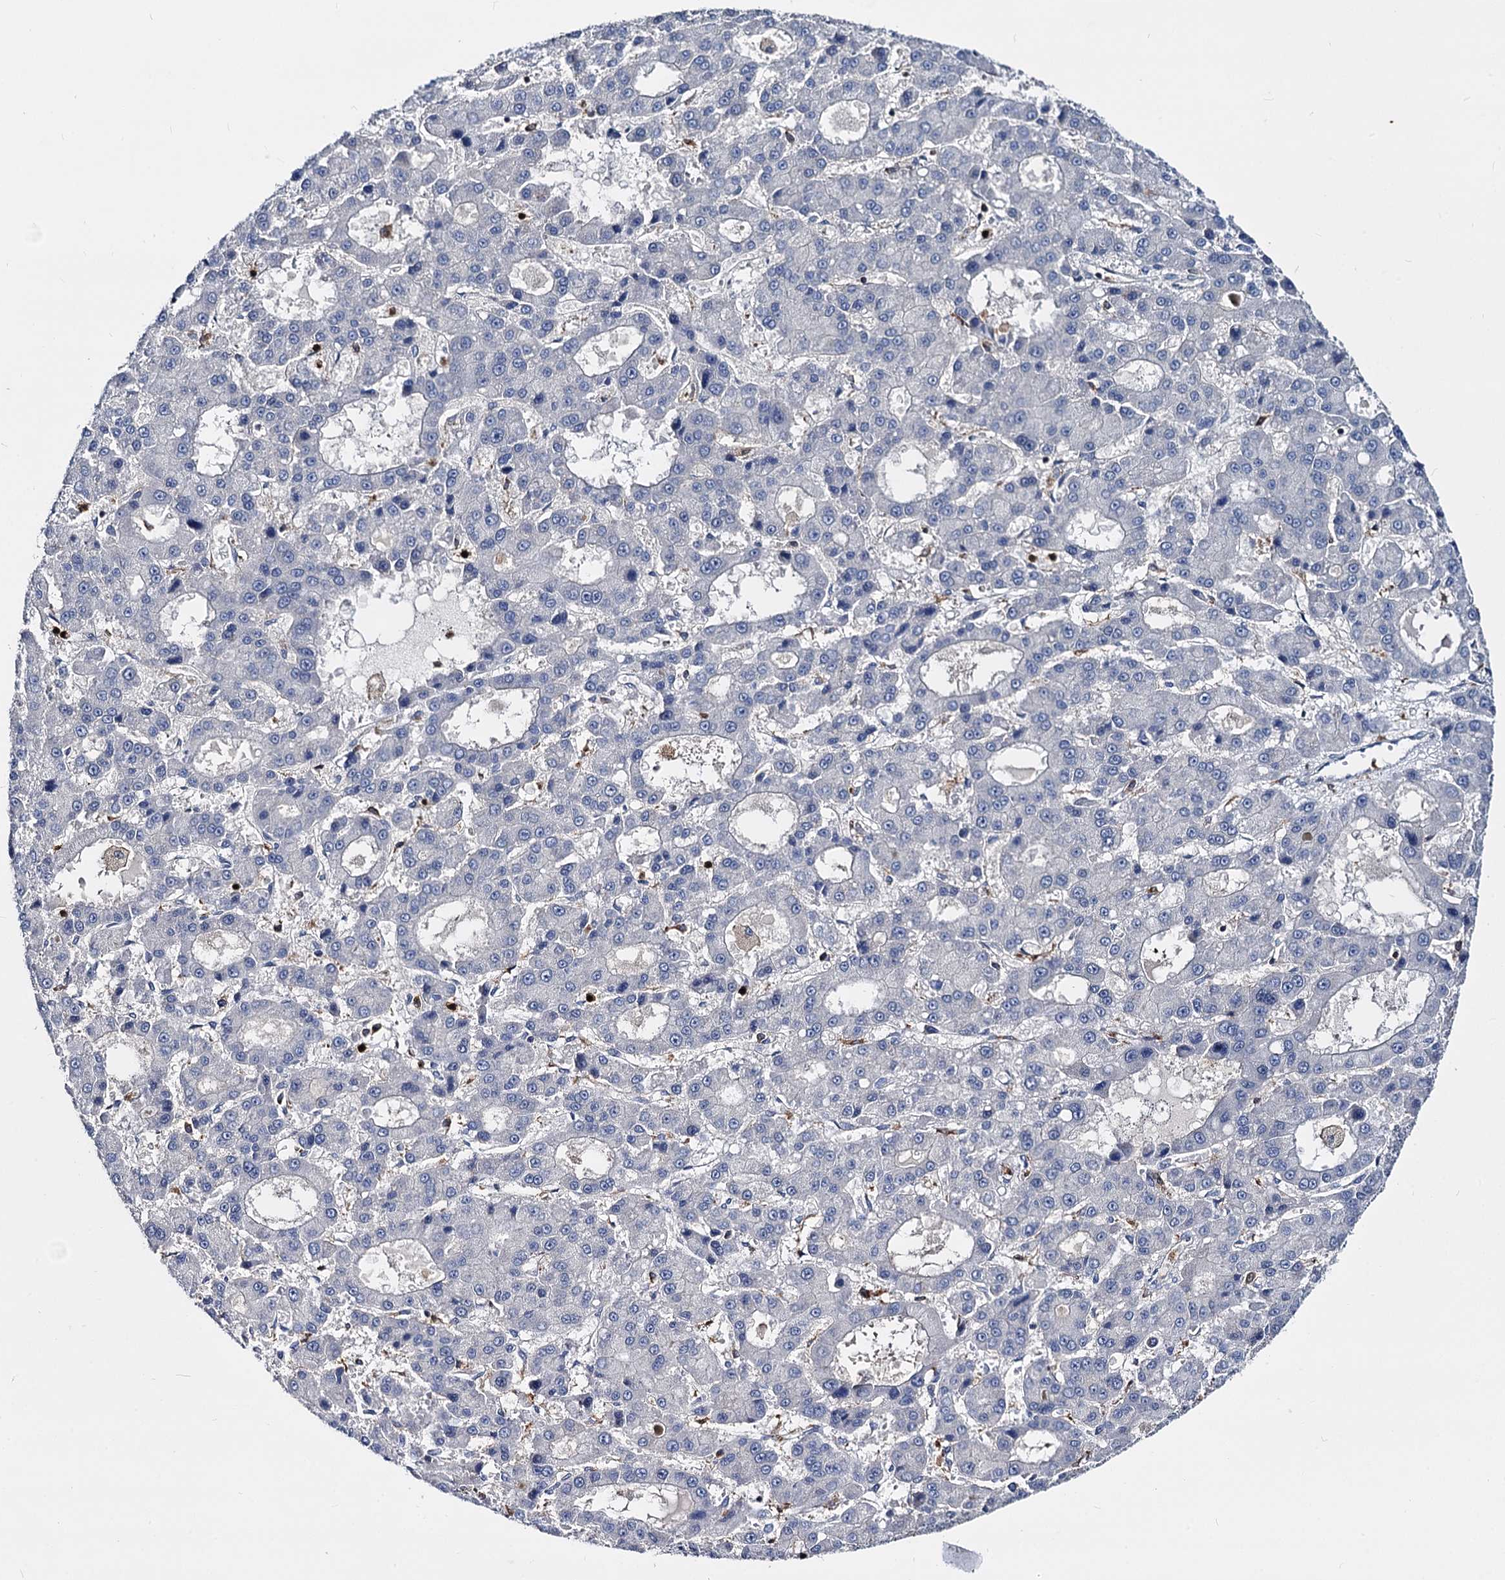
{"staining": {"intensity": "negative", "quantity": "none", "location": "none"}, "tissue": "liver cancer", "cell_type": "Tumor cells", "image_type": "cancer", "snomed": [{"axis": "morphology", "description": "Carcinoma, Hepatocellular, NOS"}, {"axis": "topography", "description": "Liver"}], "caption": "Tumor cells are negative for protein expression in human liver cancer.", "gene": "RHOG", "patient": {"sex": "male", "age": 70}}